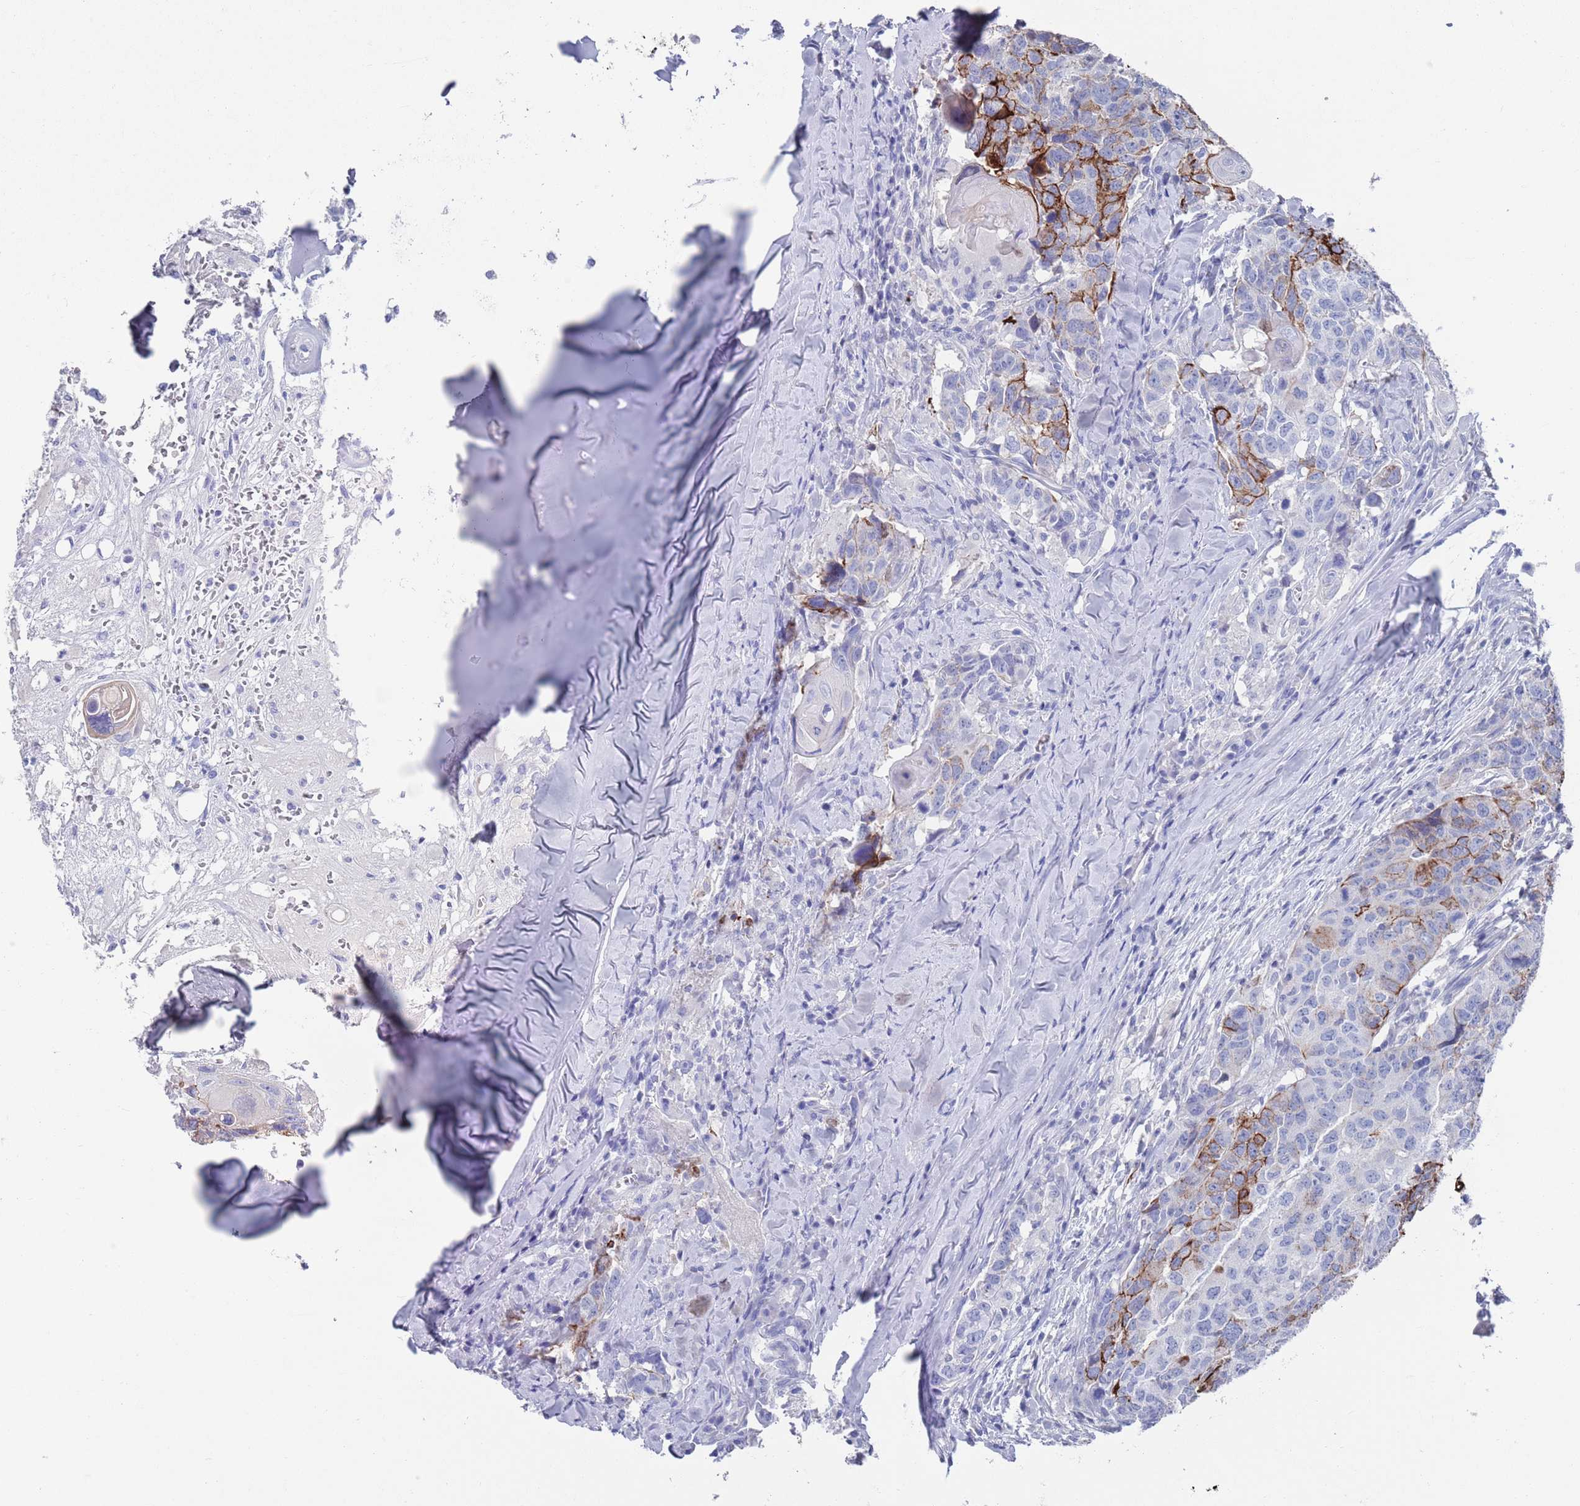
{"staining": {"intensity": "strong", "quantity": "<25%", "location": "cytoplasmic/membranous"}, "tissue": "head and neck cancer", "cell_type": "Tumor cells", "image_type": "cancer", "snomed": [{"axis": "morphology", "description": "Normal tissue, NOS"}, {"axis": "morphology", "description": "Squamous cell carcinoma, NOS"}, {"axis": "topography", "description": "Skeletal muscle"}, {"axis": "topography", "description": "Vascular tissue"}, {"axis": "topography", "description": "Peripheral nerve tissue"}, {"axis": "topography", "description": "Head-Neck"}], "caption": "This micrograph exhibits IHC staining of human head and neck cancer (squamous cell carcinoma), with medium strong cytoplasmic/membranous expression in about <25% of tumor cells.", "gene": "MTMR2", "patient": {"sex": "male", "age": 66}}